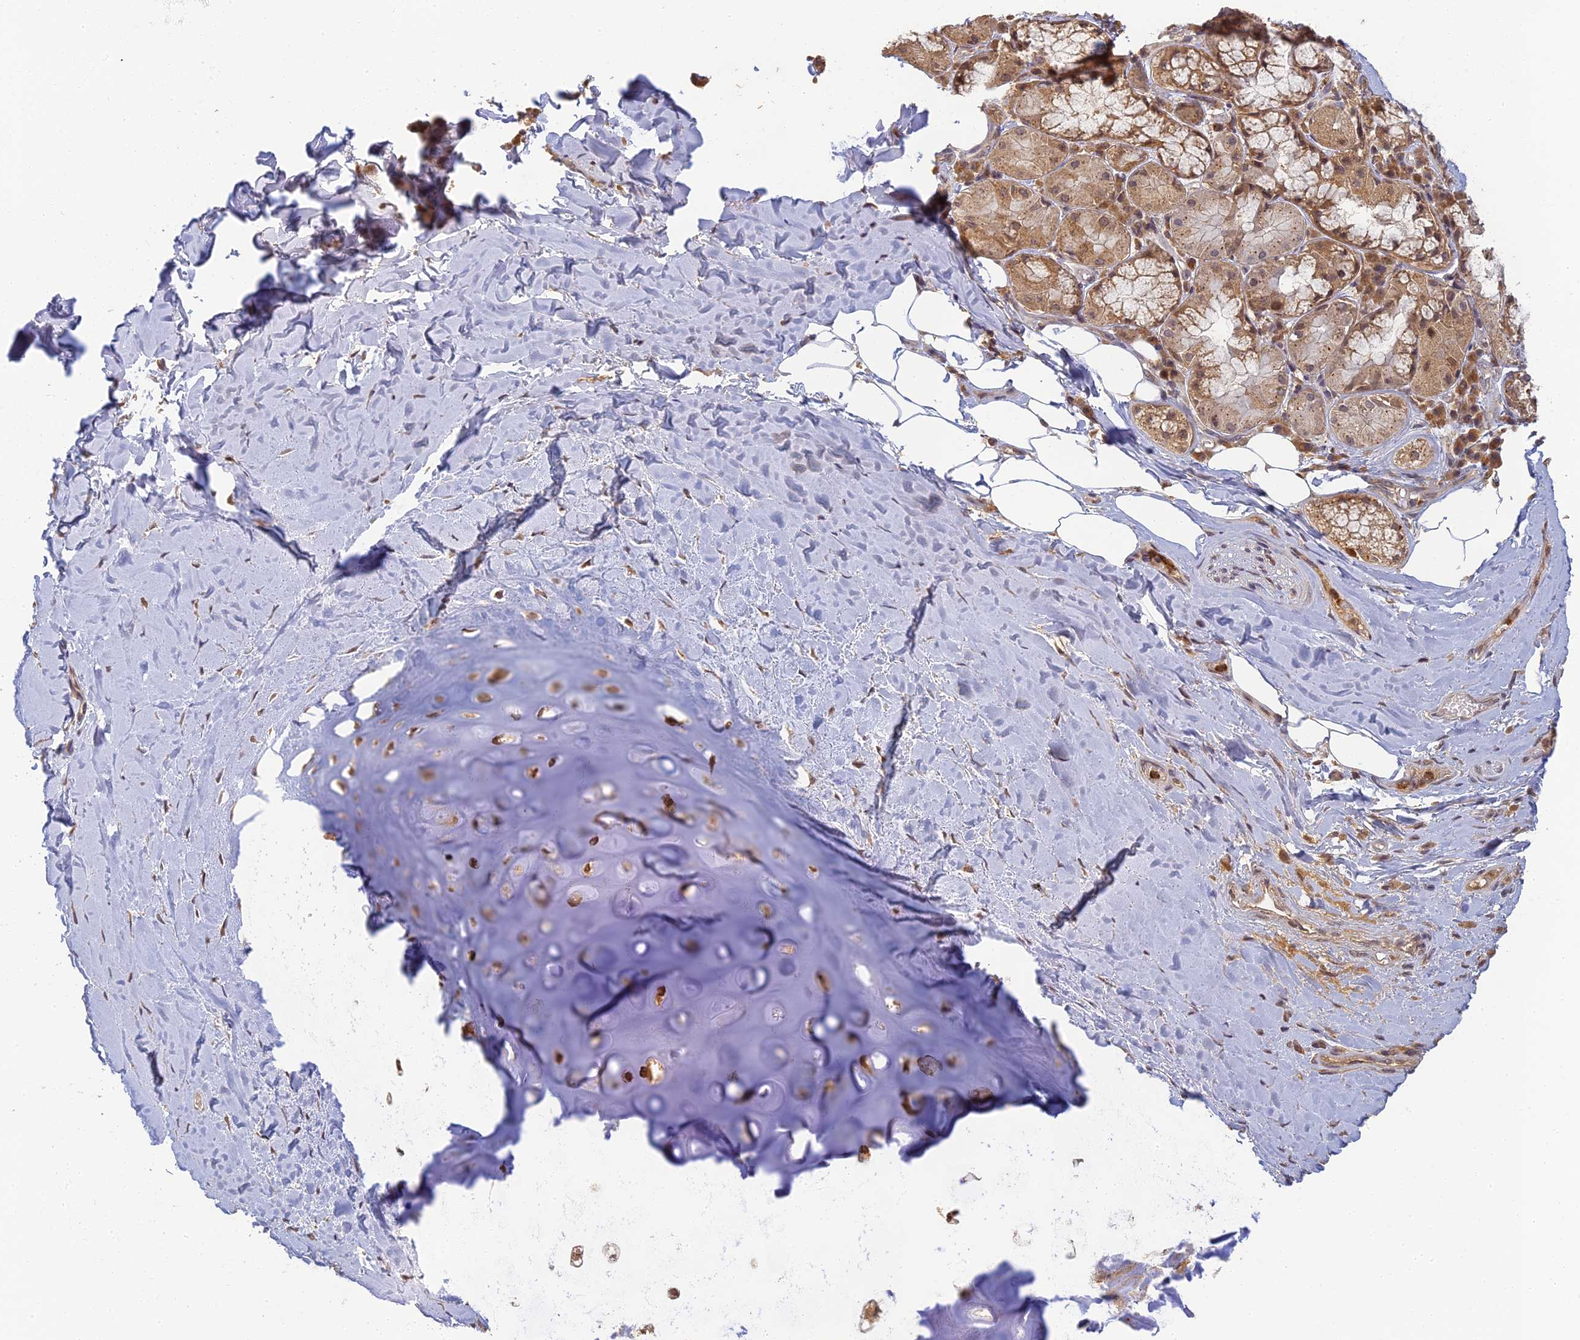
{"staining": {"intensity": "negative", "quantity": "none", "location": "none"}, "tissue": "adipose tissue", "cell_type": "Adipocytes", "image_type": "normal", "snomed": [{"axis": "morphology", "description": "Normal tissue, NOS"}, {"axis": "topography", "description": "Lymph node"}, {"axis": "topography", "description": "Cartilage tissue"}, {"axis": "topography", "description": "Bronchus"}], "caption": "This is an immunohistochemistry (IHC) photomicrograph of normal adipose tissue. There is no positivity in adipocytes.", "gene": "RGL3", "patient": {"sex": "male", "age": 63}}